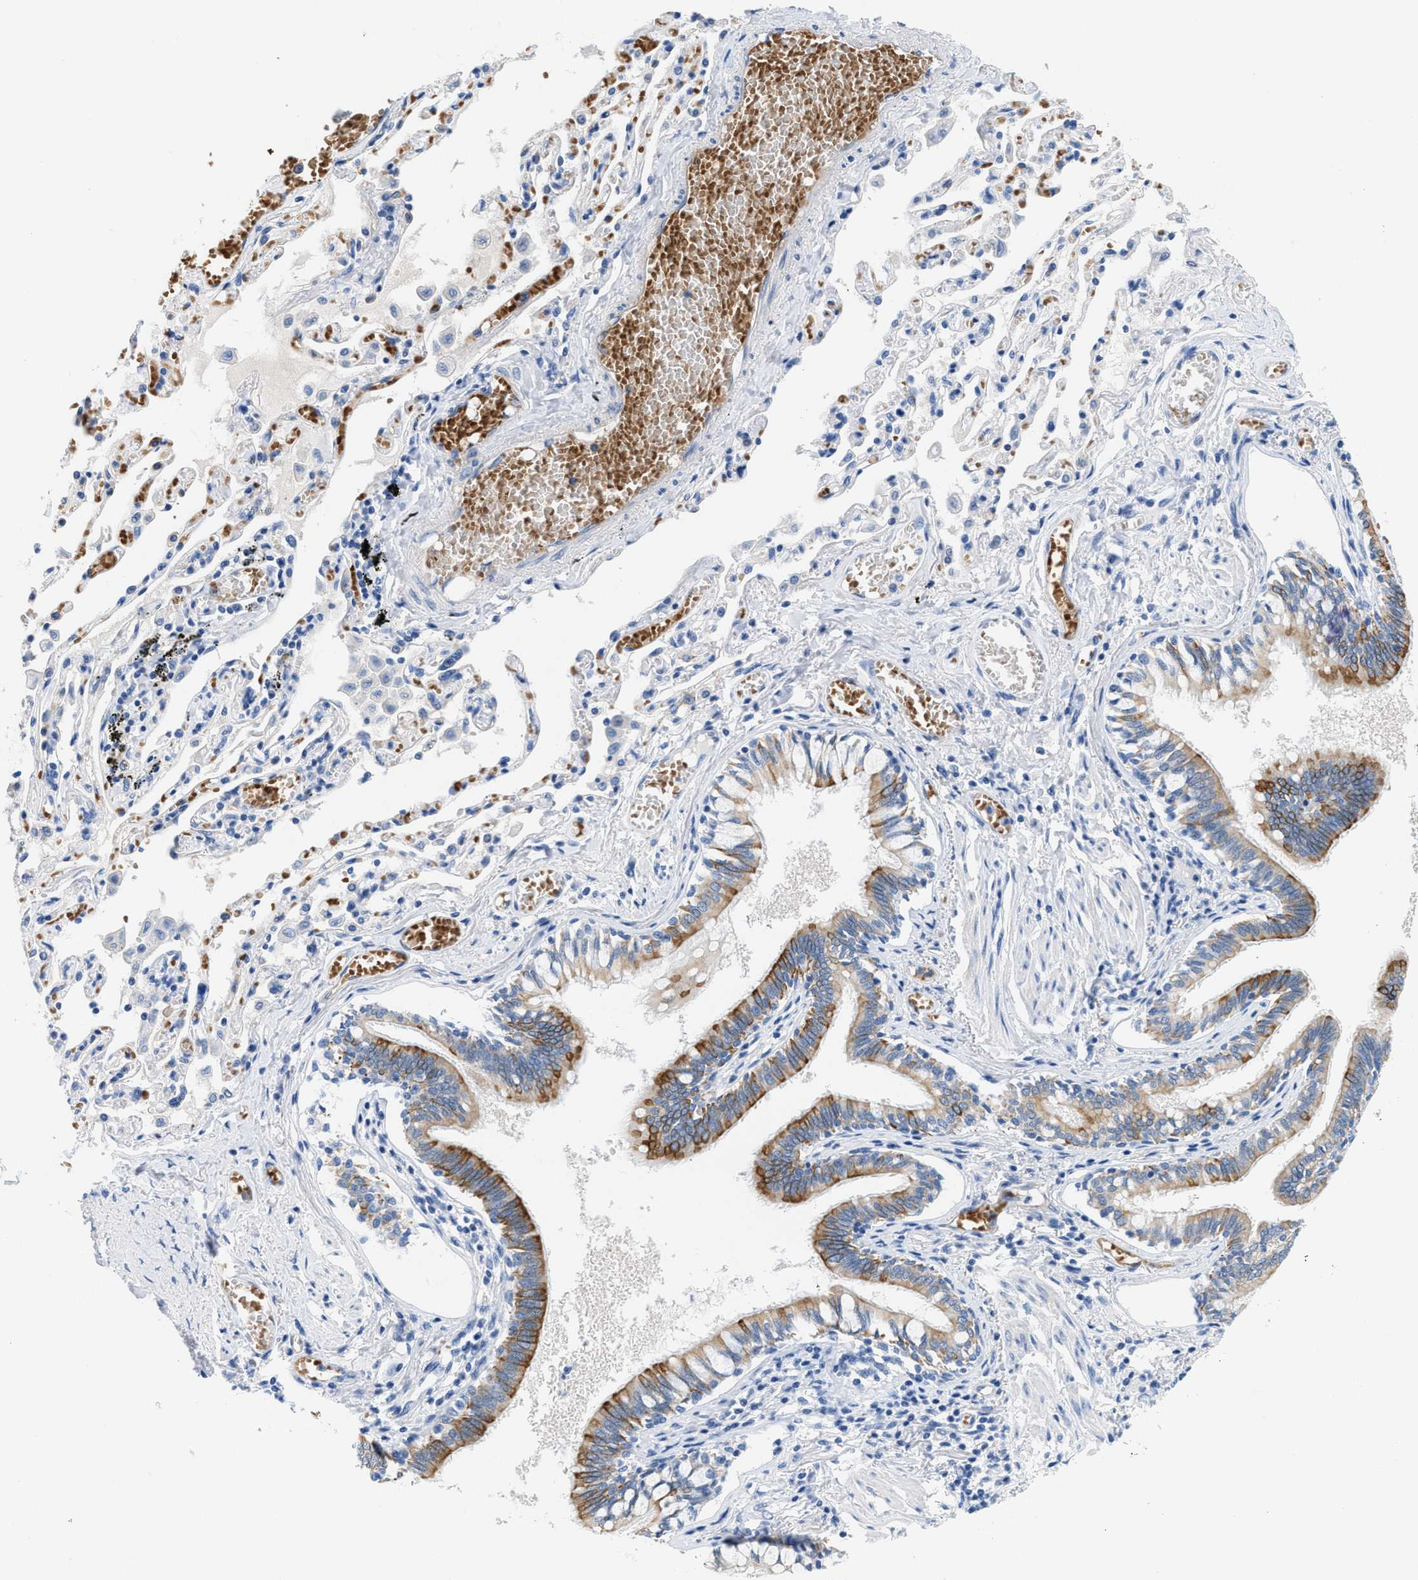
{"staining": {"intensity": "moderate", "quantity": ">75%", "location": "cytoplasmic/membranous"}, "tissue": "bronchus", "cell_type": "Respiratory epithelial cells", "image_type": "normal", "snomed": [{"axis": "morphology", "description": "Normal tissue, NOS"}, {"axis": "morphology", "description": "Inflammation, NOS"}, {"axis": "topography", "description": "Cartilage tissue"}, {"axis": "topography", "description": "Lung"}], "caption": "This is a histology image of immunohistochemistry (IHC) staining of unremarkable bronchus, which shows moderate staining in the cytoplasmic/membranous of respiratory epithelial cells.", "gene": "BPGM", "patient": {"sex": "male", "age": 71}}